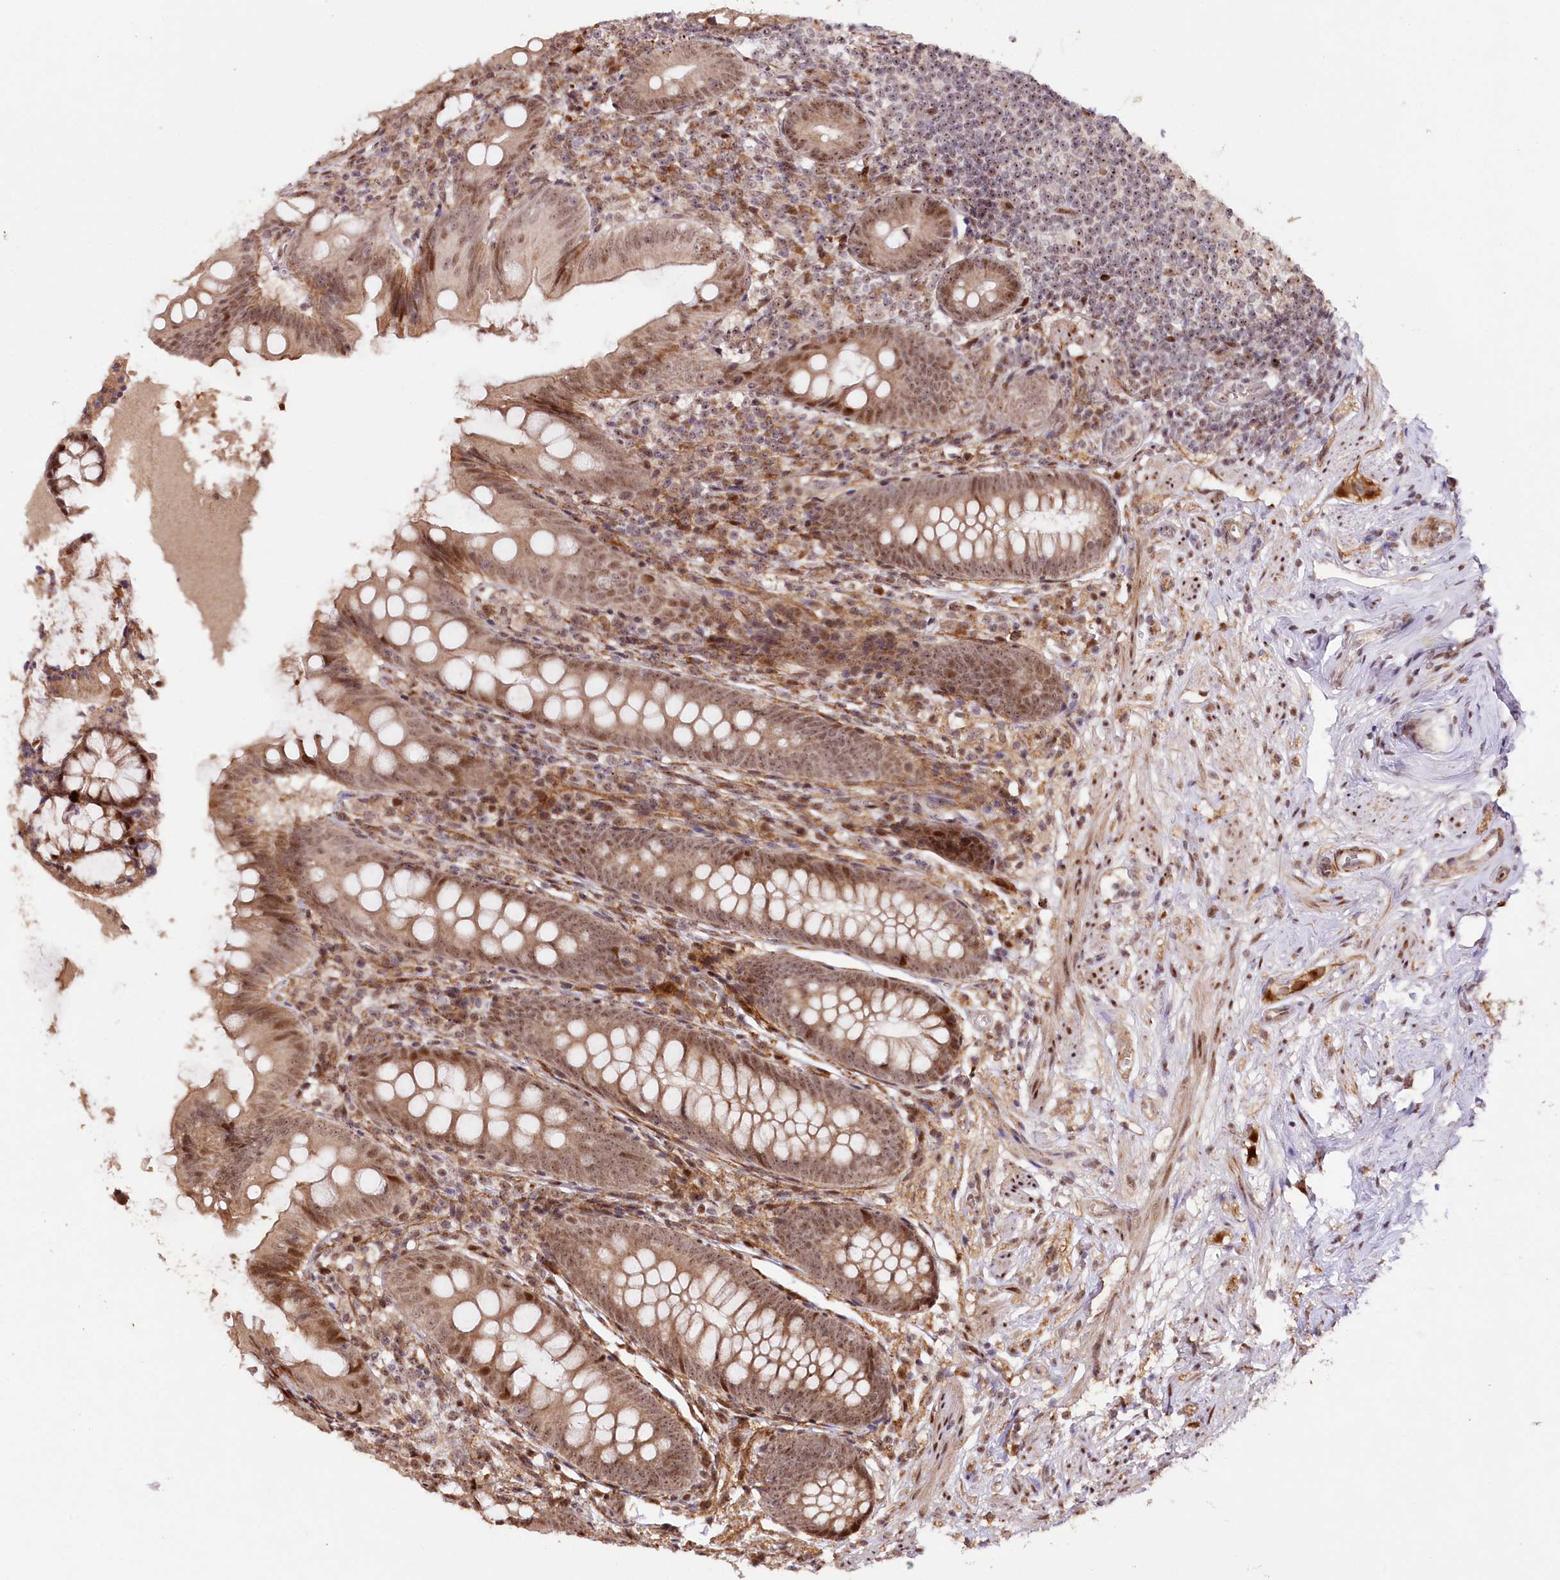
{"staining": {"intensity": "moderate", "quantity": ">75%", "location": "cytoplasmic/membranous,nuclear"}, "tissue": "appendix", "cell_type": "Glandular cells", "image_type": "normal", "snomed": [{"axis": "morphology", "description": "Normal tissue, NOS"}, {"axis": "topography", "description": "Appendix"}], "caption": "Immunohistochemistry micrograph of unremarkable appendix: appendix stained using immunohistochemistry reveals medium levels of moderate protein expression localized specifically in the cytoplasmic/membranous,nuclear of glandular cells, appearing as a cytoplasmic/membranous,nuclear brown color.", "gene": "DMP1", "patient": {"sex": "female", "age": 51}}